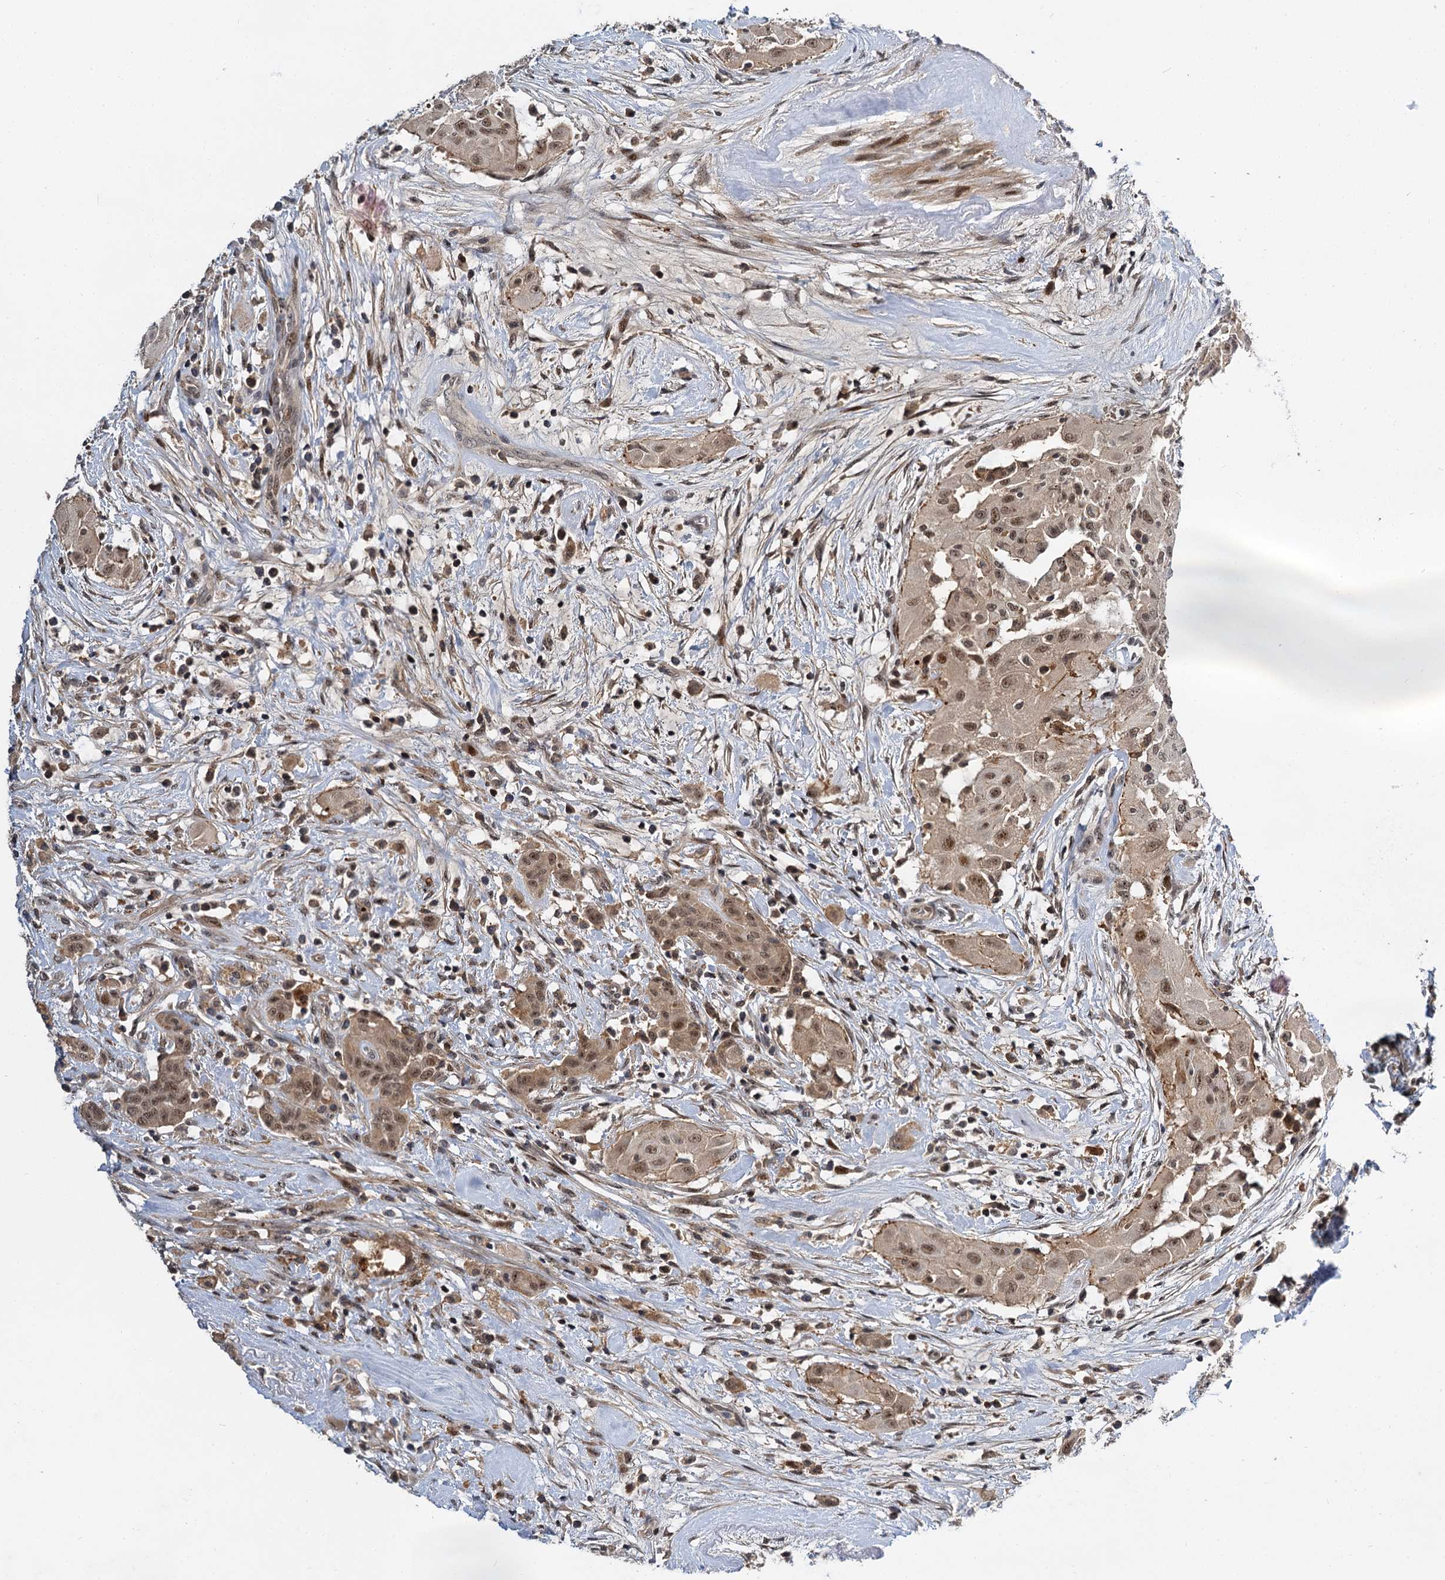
{"staining": {"intensity": "moderate", "quantity": ">75%", "location": "cytoplasmic/membranous,nuclear"}, "tissue": "thyroid cancer", "cell_type": "Tumor cells", "image_type": "cancer", "snomed": [{"axis": "morphology", "description": "Papillary adenocarcinoma, NOS"}, {"axis": "topography", "description": "Thyroid gland"}], "caption": "Protein positivity by immunohistochemistry demonstrates moderate cytoplasmic/membranous and nuclear expression in approximately >75% of tumor cells in thyroid cancer. The protein is stained brown, and the nuclei are stained in blue (DAB (3,3'-diaminobenzidine) IHC with brightfield microscopy, high magnification).", "gene": "MBD6", "patient": {"sex": "female", "age": 59}}